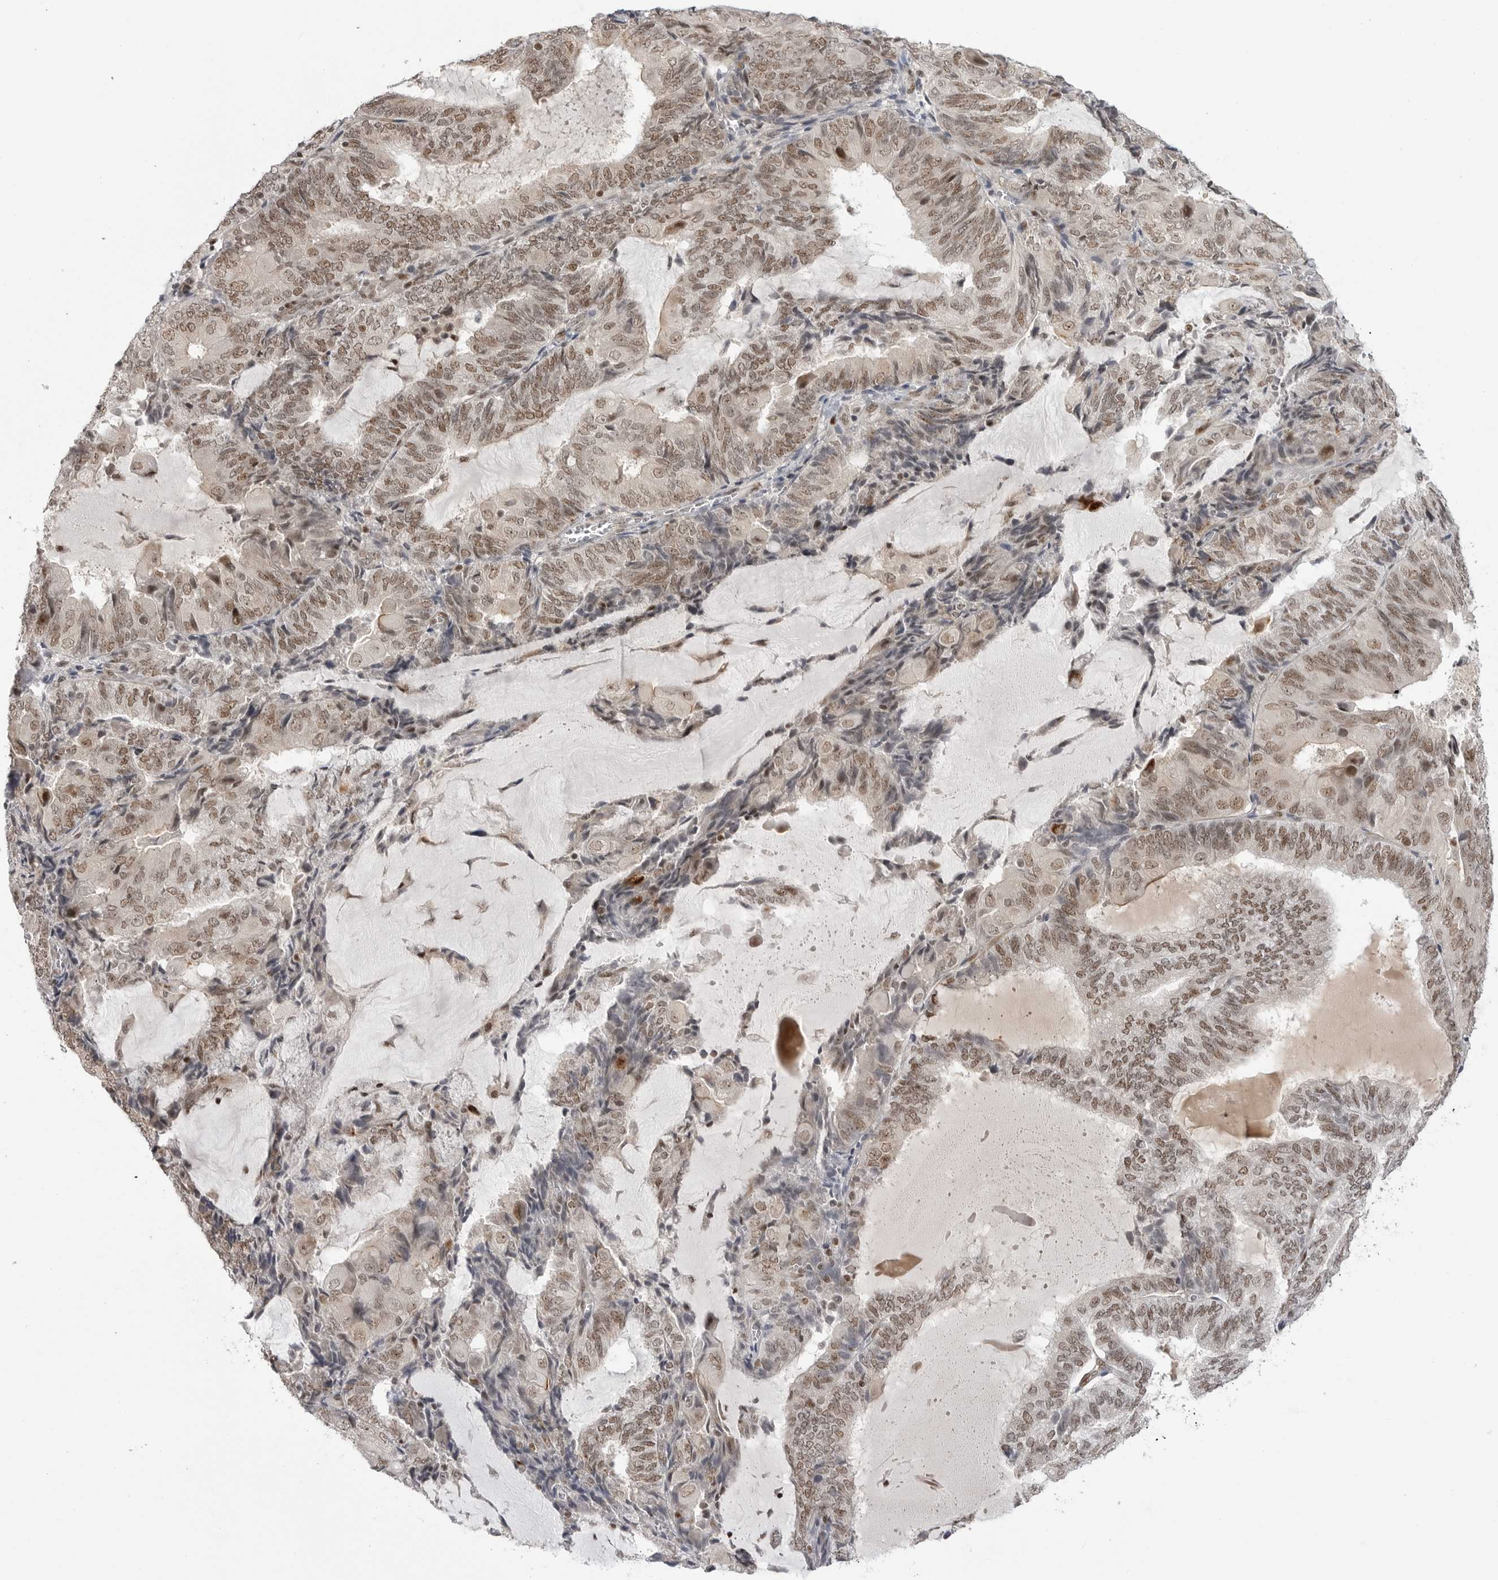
{"staining": {"intensity": "moderate", "quantity": ">75%", "location": "nuclear"}, "tissue": "endometrial cancer", "cell_type": "Tumor cells", "image_type": "cancer", "snomed": [{"axis": "morphology", "description": "Adenocarcinoma, NOS"}, {"axis": "topography", "description": "Endometrium"}], "caption": "Endometrial cancer (adenocarcinoma) tissue displays moderate nuclear expression in approximately >75% of tumor cells", "gene": "TRIM66", "patient": {"sex": "female", "age": 81}}